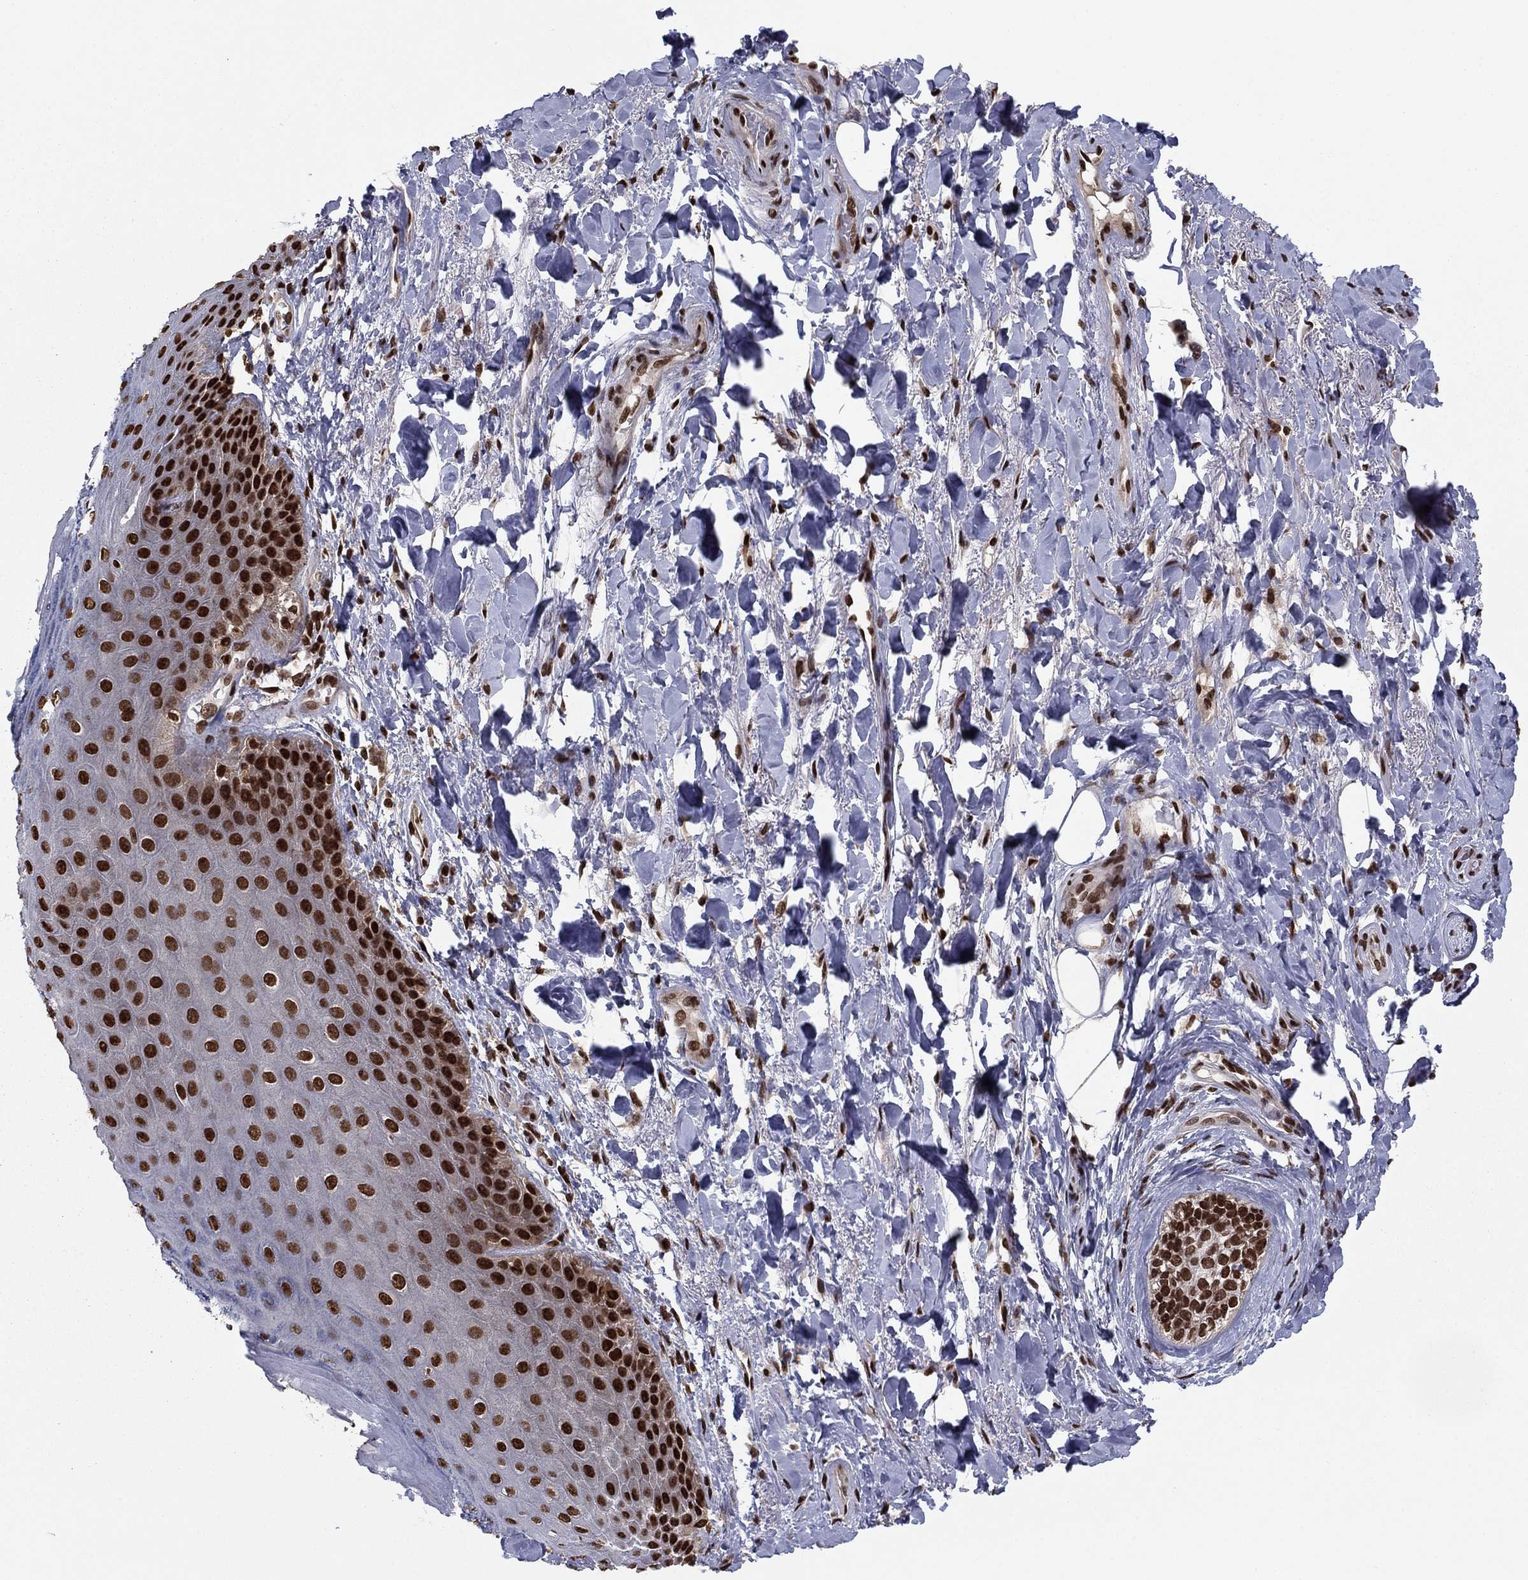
{"staining": {"intensity": "strong", "quantity": ">75%", "location": "nuclear"}, "tissue": "skin", "cell_type": "Epidermal cells", "image_type": "normal", "snomed": [{"axis": "morphology", "description": "Normal tissue, NOS"}, {"axis": "topography", "description": "Anal"}, {"axis": "topography", "description": "Peripheral nerve tissue"}], "caption": "A photomicrograph of skin stained for a protein reveals strong nuclear brown staining in epidermal cells. (IHC, brightfield microscopy, high magnification).", "gene": "USP54", "patient": {"sex": "male", "age": 53}}